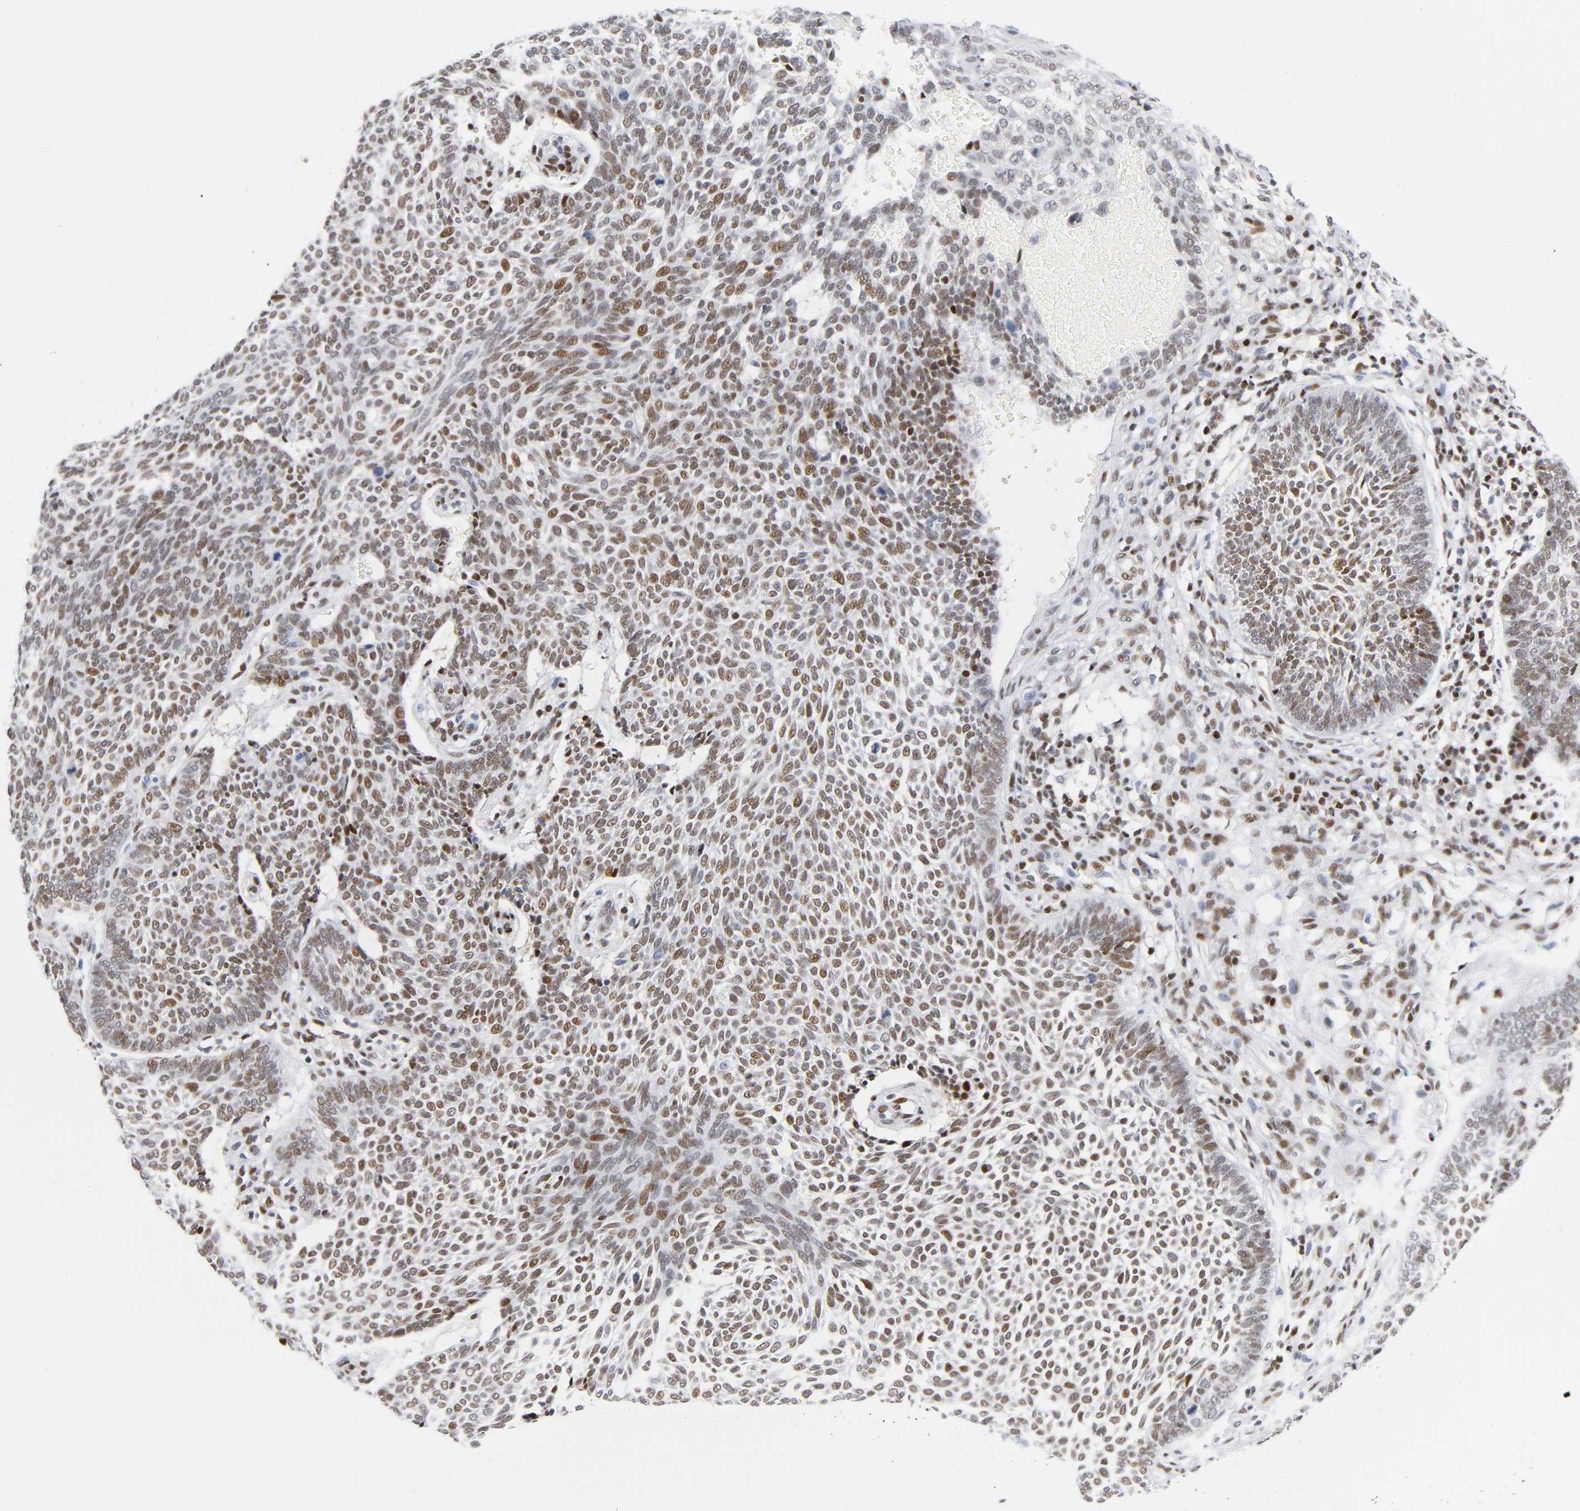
{"staining": {"intensity": "moderate", "quantity": ">75%", "location": "nuclear"}, "tissue": "skin cancer", "cell_type": "Tumor cells", "image_type": "cancer", "snomed": [{"axis": "morphology", "description": "Normal tissue, NOS"}, {"axis": "morphology", "description": "Basal cell carcinoma"}, {"axis": "topography", "description": "Skin"}], "caption": "Immunohistochemistry (IHC) histopathology image of basal cell carcinoma (skin) stained for a protein (brown), which demonstrates medium levels of moderate nuclear positivity in about >75% of tumor cells.", "gene": "SP3", "patient": {"sex": "male", "age": 87}}